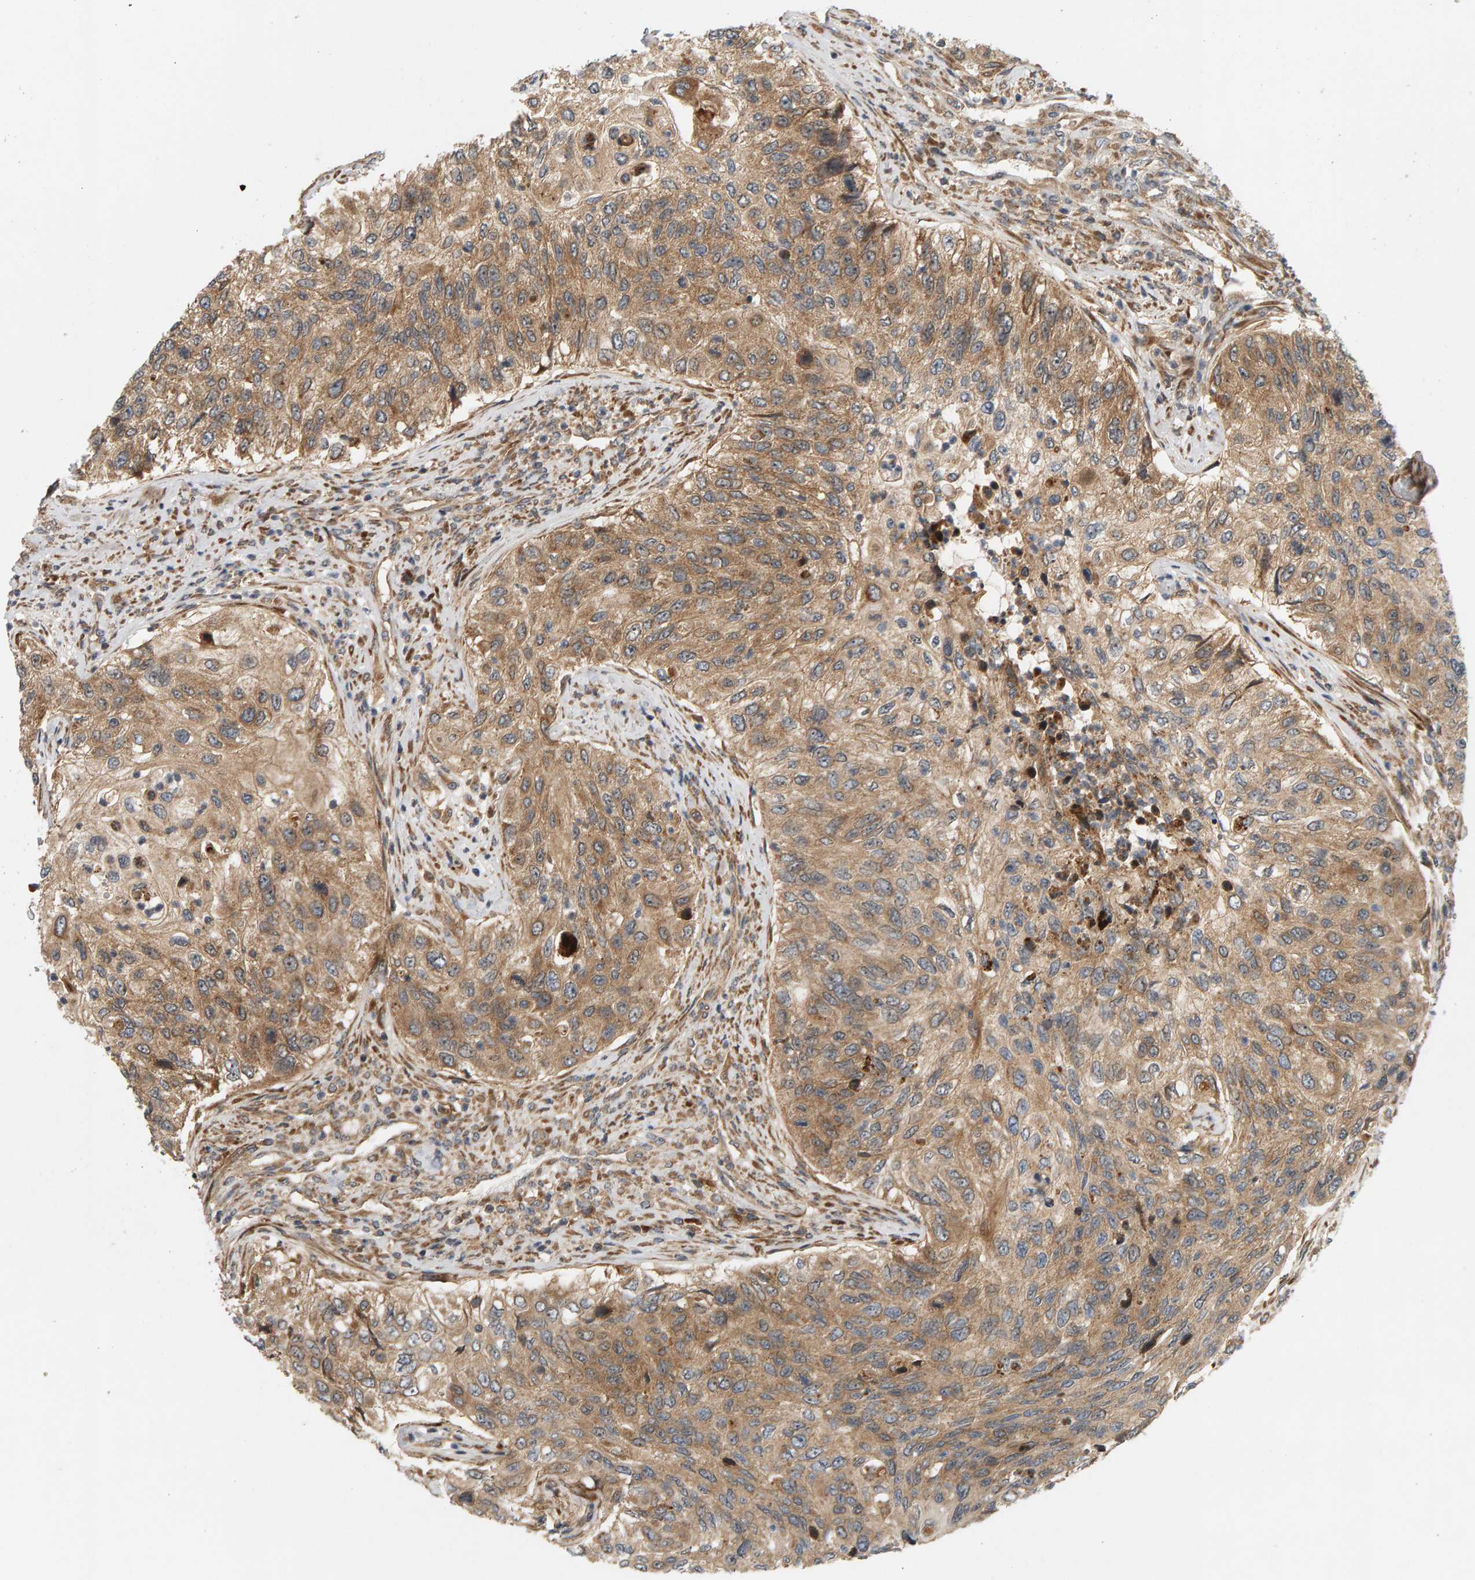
{"staining": {"intensity": "moderate", "quantity": ">75%", "location": "cytoplasmic/membranous"}, "tissue": "urothelial cancer", "cell_type": "Tumor cells", "image_type": "cancer", "snomed": [{"axis": "morphology", "description": "Urothelial carcinoma, High grade"}, {"axis": "topography", "description": "Urinary bladder"}], "caption": "Urothelial cancer tissue exhibits moderate cytoplasmic/membranous expression in about >75% of tumor cells, visualized by immunohistochemistry.", "gene": "BAHCC1", "patient": {"sex": "female", "age": 60}}